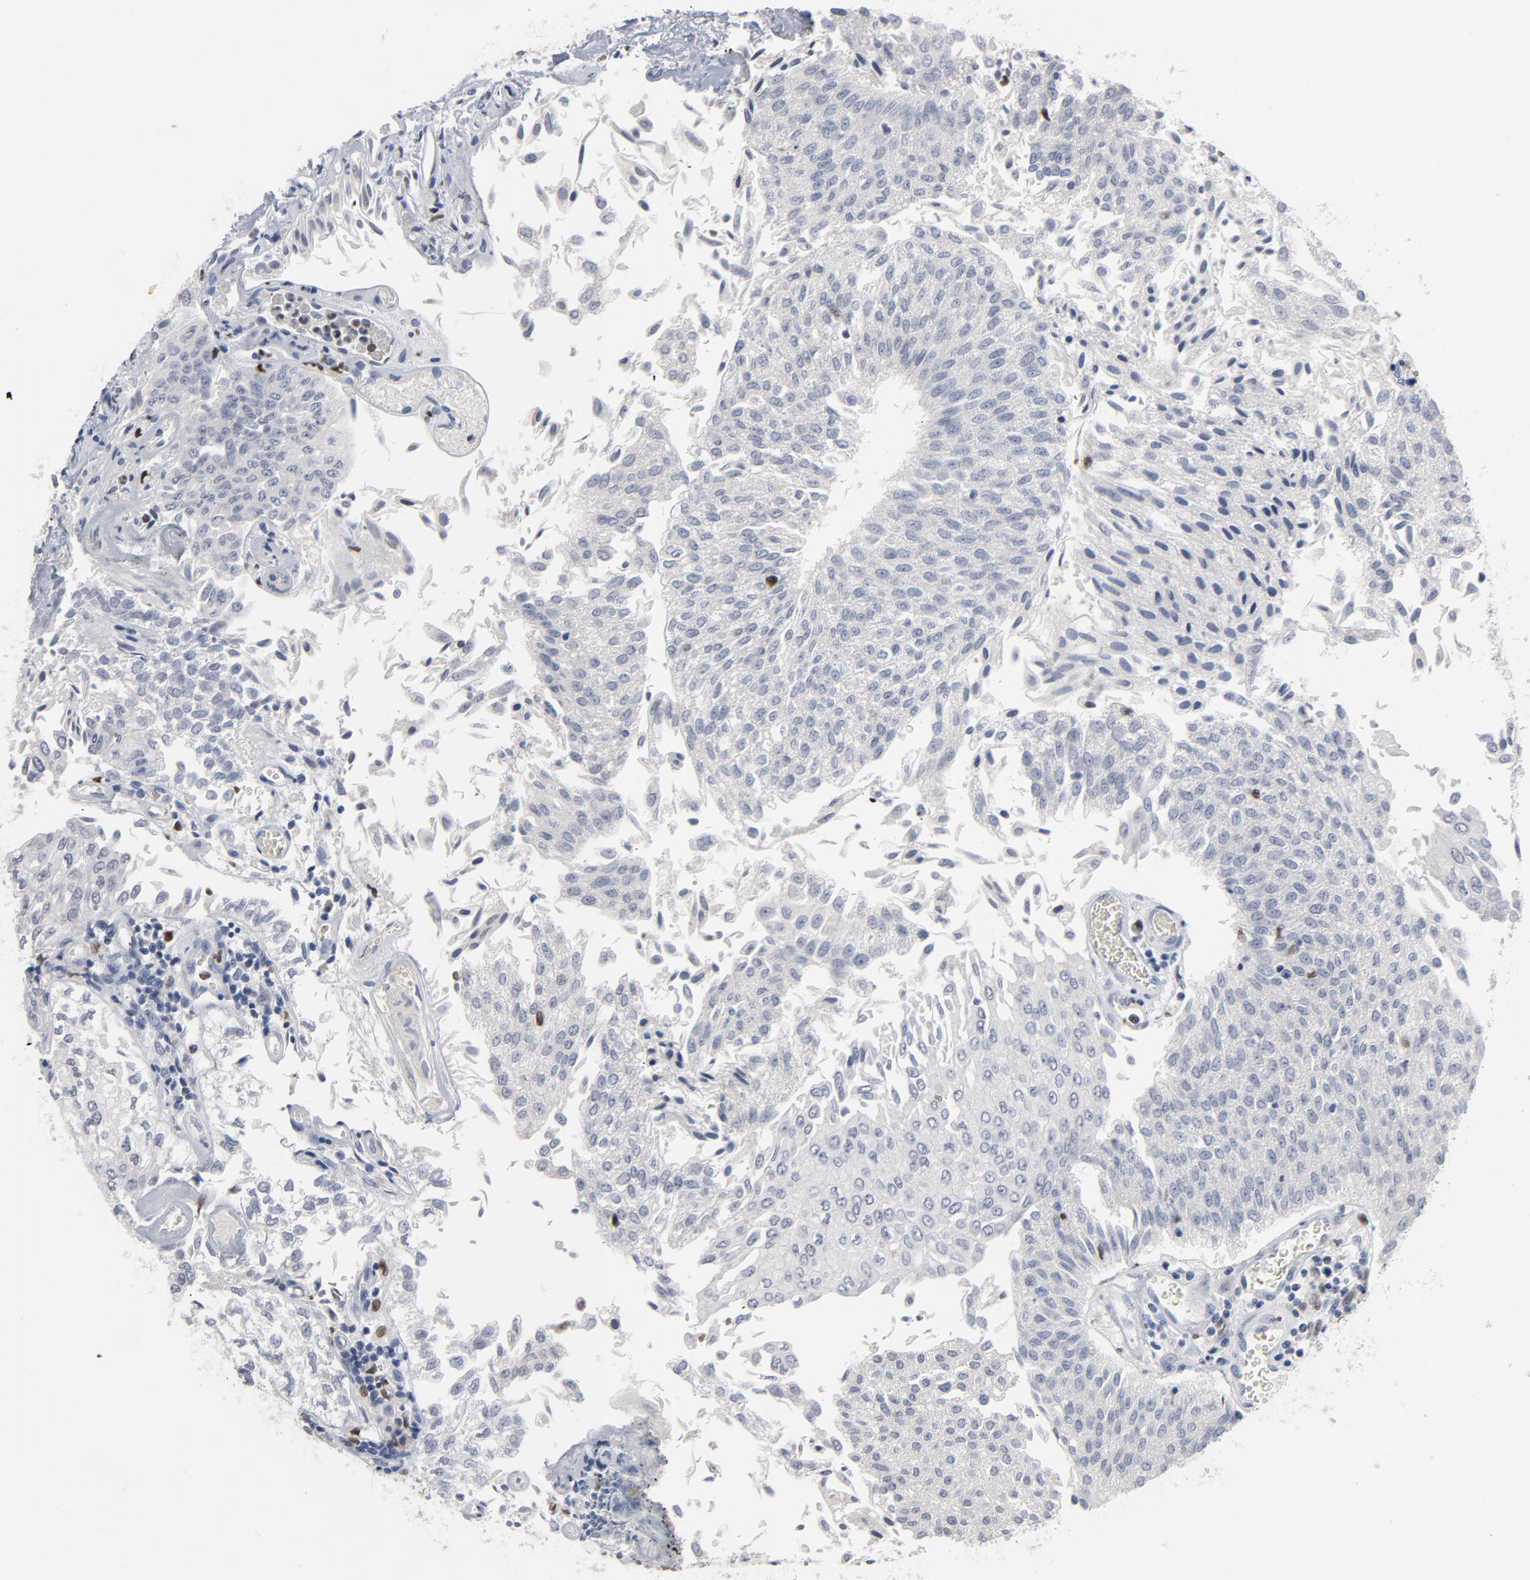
{"staining": {"intensity": "negative", "quantity": "none", "location": "none"}, "tissue": "urothelial cancer", "cell_type": "Tumor cells", "image_type": "cancer", "snomed": [{"axis": "morphology", "description": "Urothelial carcinoma, Low grade"}, {"axis": "topography", "description": "Urinary bladder"}], "caption": "Urothelial cancer stained for a protein using IHC displays no staining tumor cells.", "gene": "SPI1", "patient": {"sex": "male", "age": 86}}